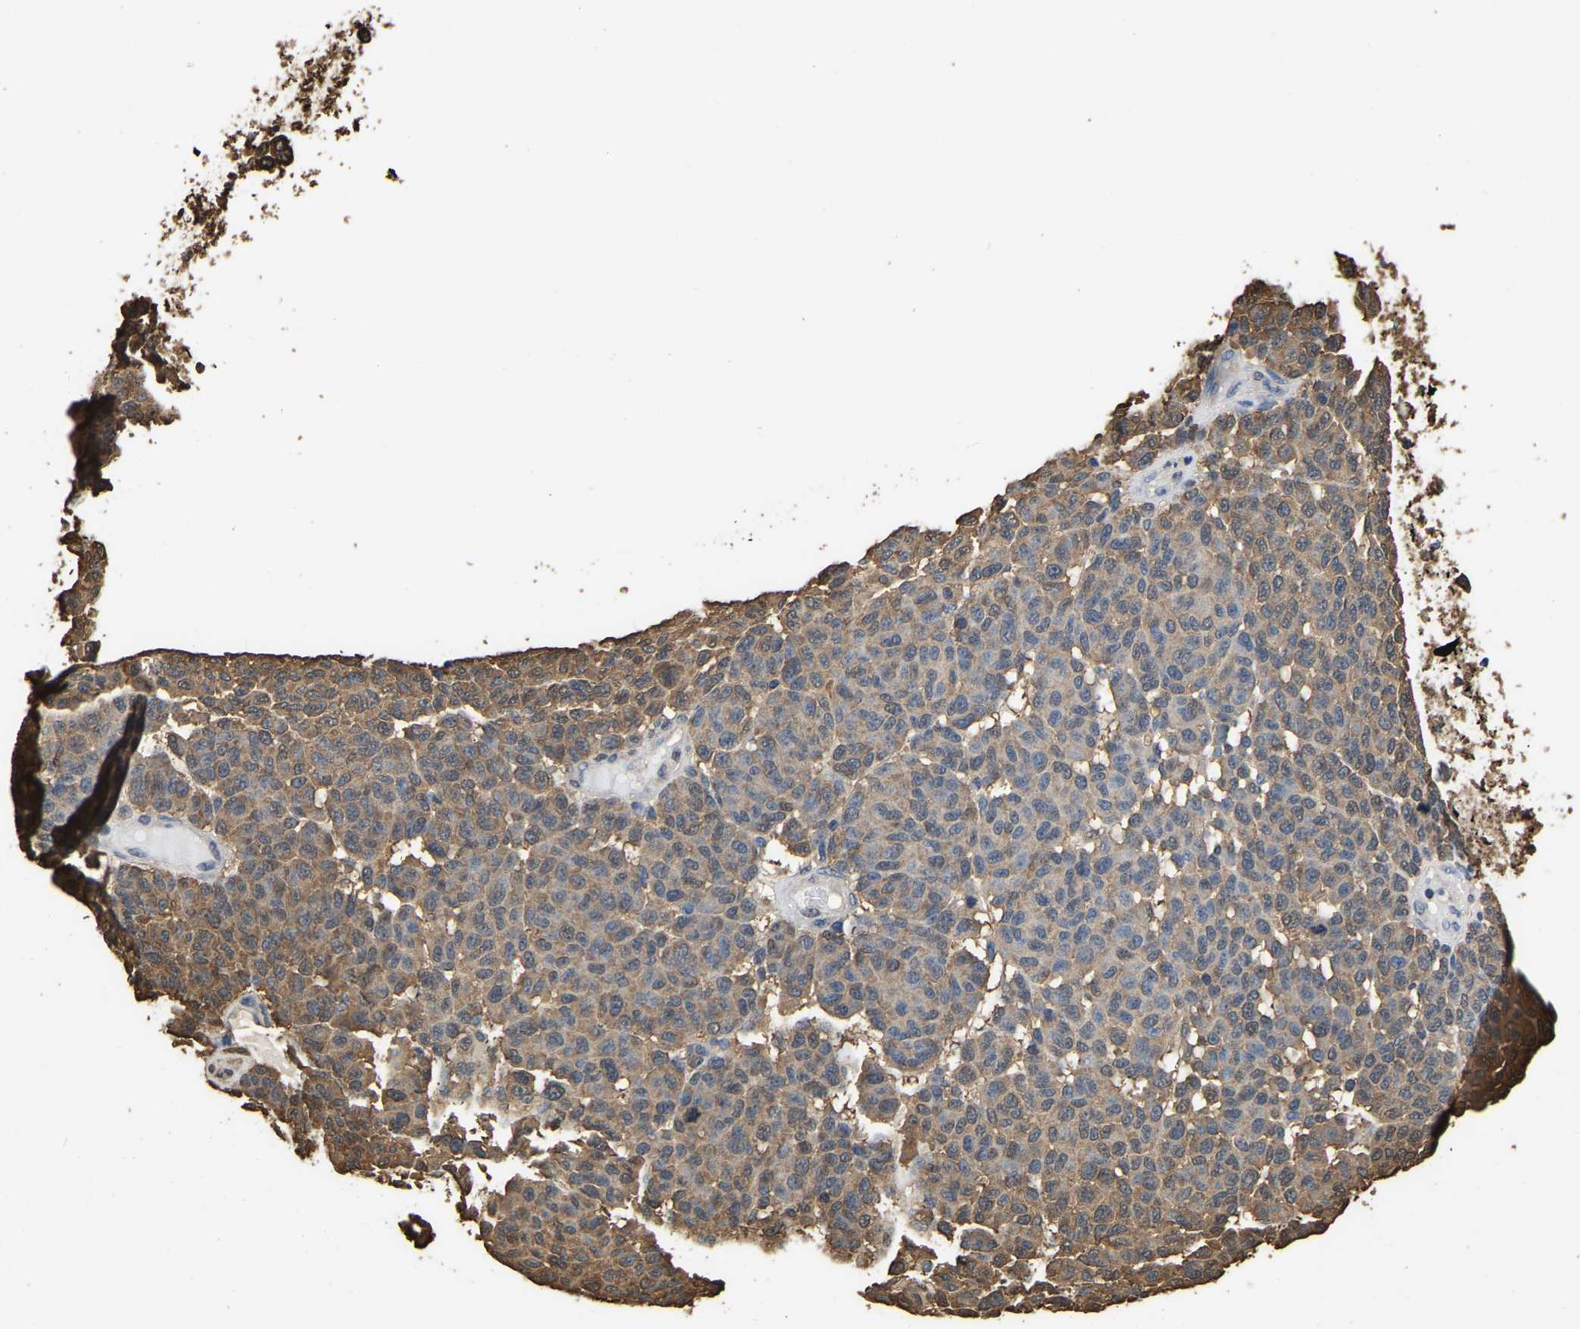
{"staining": {"intensity": "moderate", "quantity": "<25%", "location": "cytoplasmic/membranous"}, "tissue": "melanoma", "cell_type": "Tumor cells", "image_type": "cancer", "snomed": [{"axis": "morphology", "description": "Malignant melanoma, NOS"}, {"axis": "topography", "description": "Skin"}], "caption": "This is an image of immunohistochemistry staining of melanoma, which shows moderate positivity in the cytoplasmic/membranous of tumor cells.", "gene": "LDHB", "patient": {"sex": "male", "age": 59}}